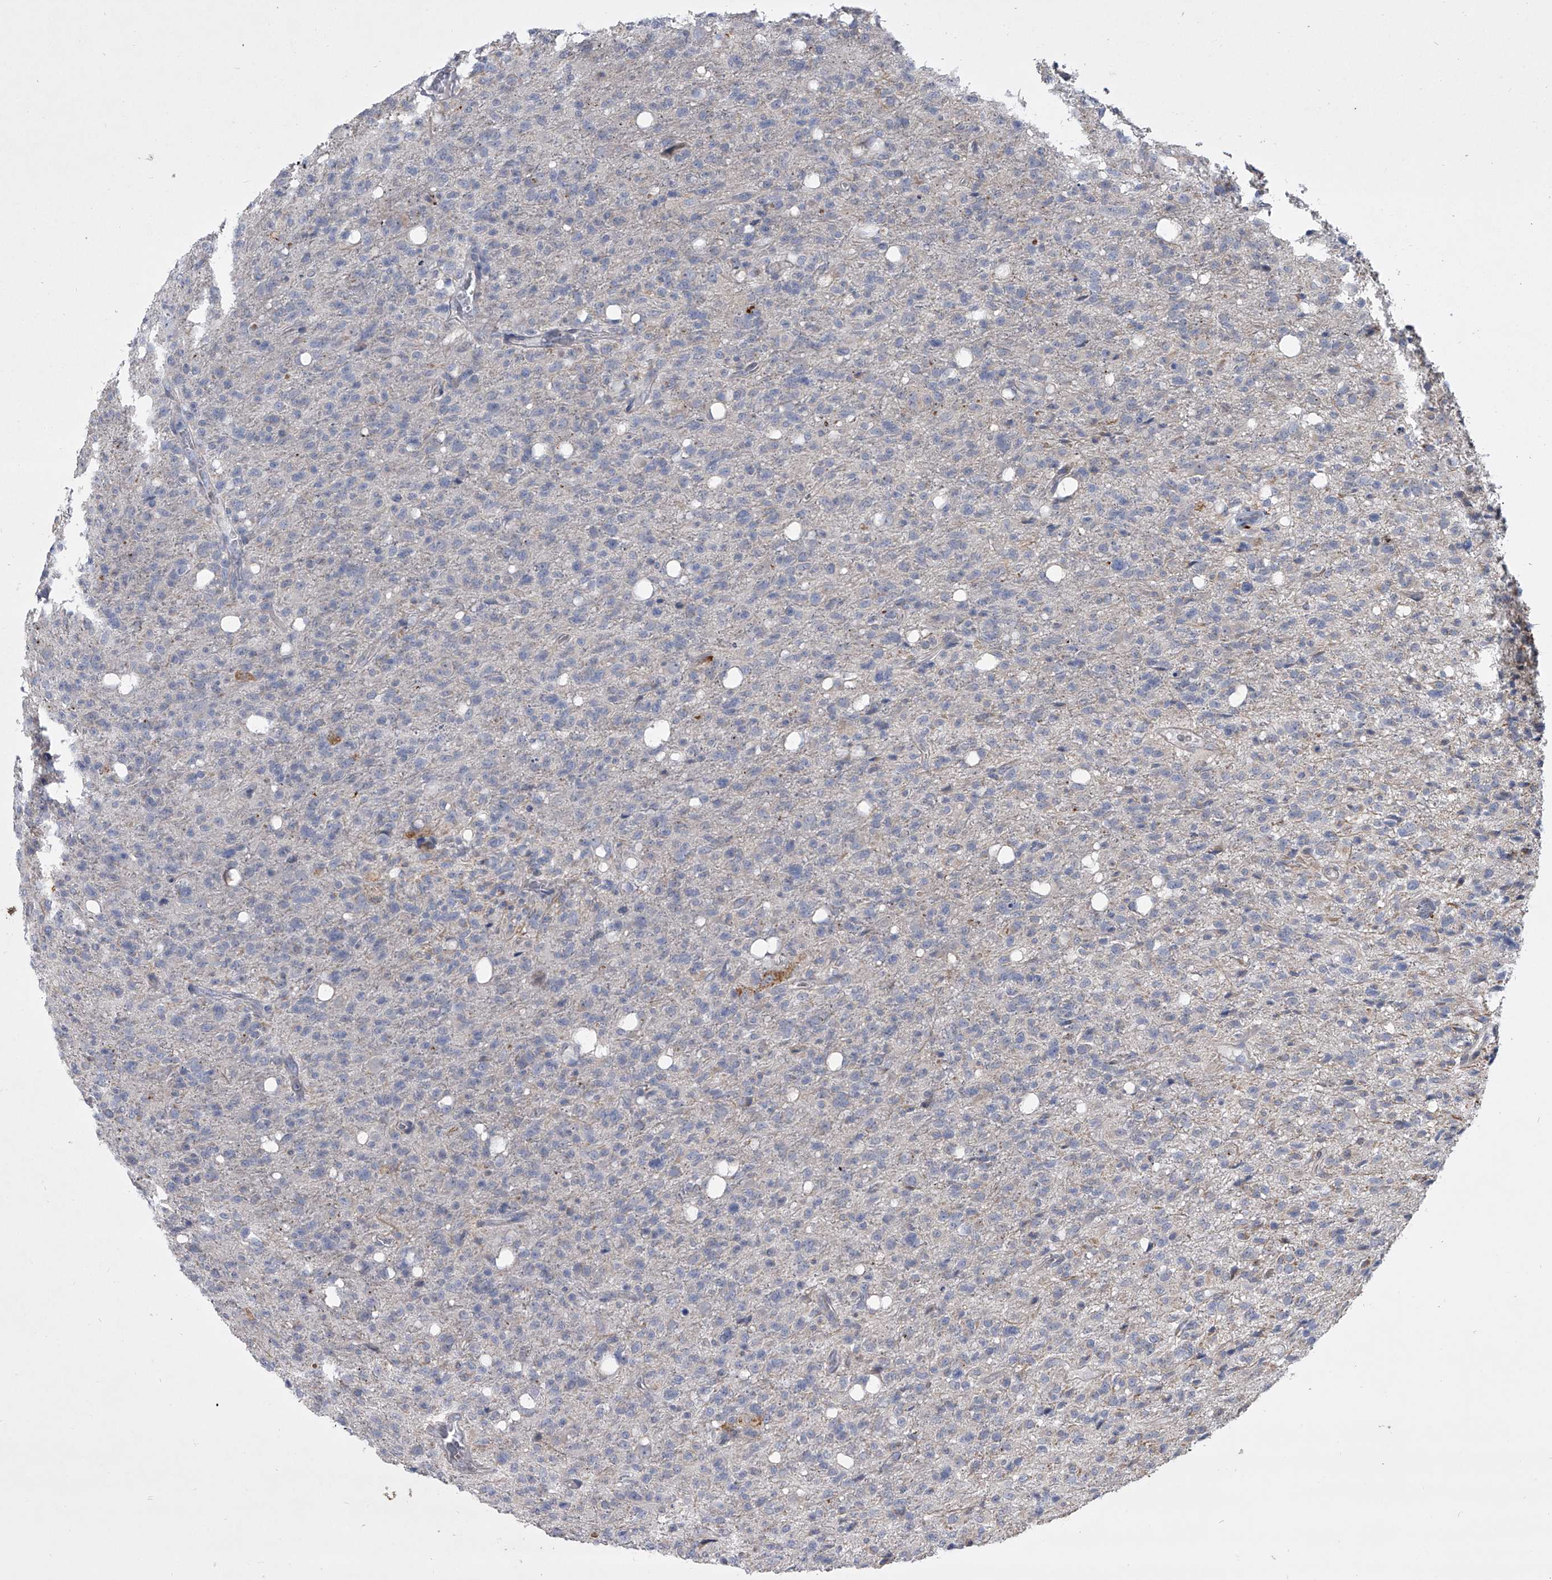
{"staining": {"intensity": "negative", "quantity": "none", "location": "none"}, "tissue": "glioma", "cell_type": "Tumor cells", "image_type": "cancer", "snomed": [{"axis": "morphology", "description": "Glioma, malignant, High grade"}, {"axis": "topography", "description": "Brain"}], "caption": "IHC of glioma shows no positivity in tumor cells.", "gene": "HEATR6", "patient": {"sex": "female", "age": 57}}